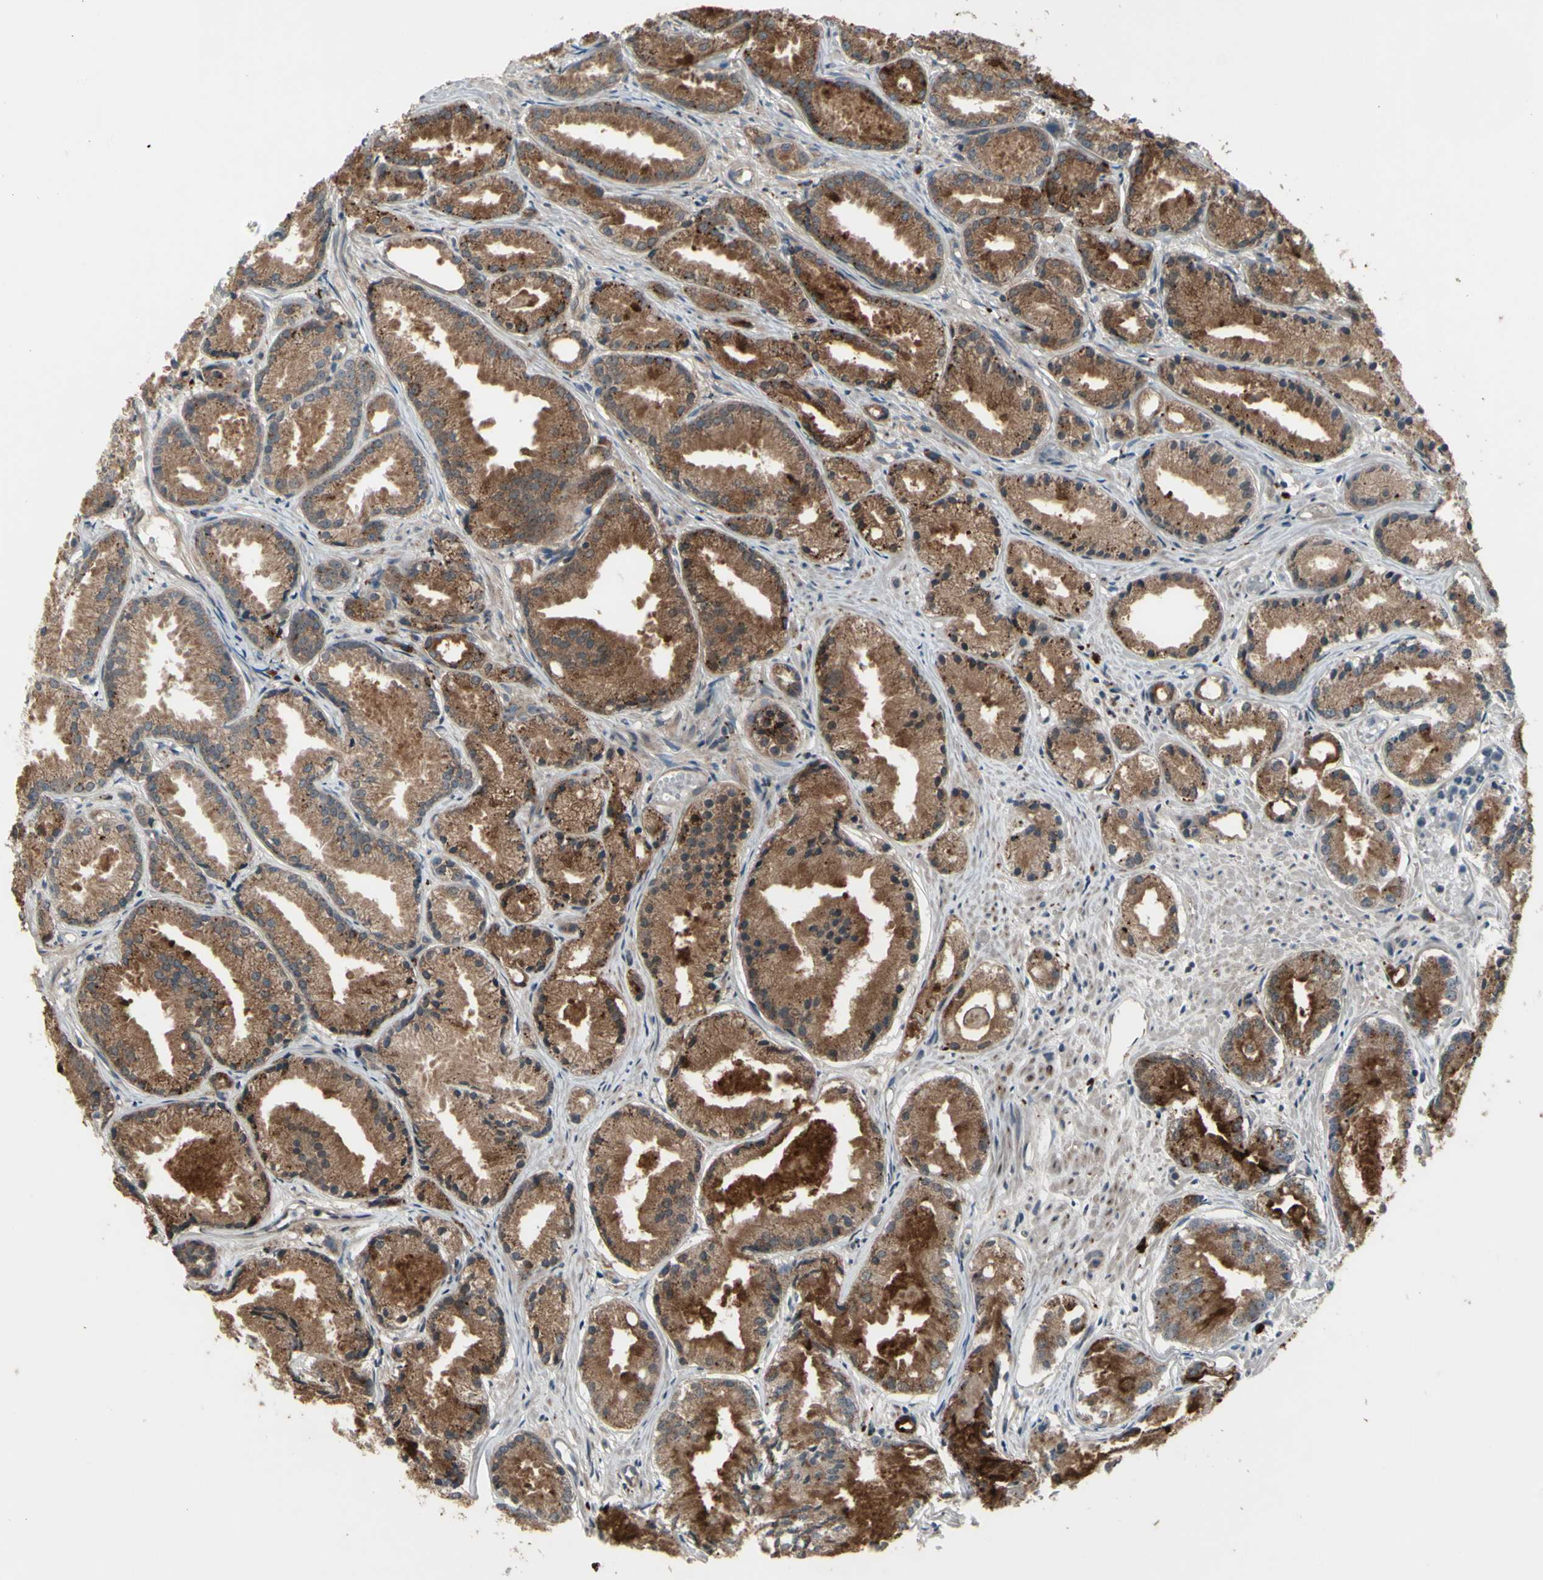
{"staining": {"intensity": "moderate", "quantity": ">75%", "location": "cytoplasmic/membranous"}, "tissue": "prostate cancer", "cell_type": "Tumor cells", "image_type": "cancer", "snomed": [{"axis": "morphology", "description": "Adenocarcinoma, Low grade"}, {"axis": "topography", "description": "Prostate"}], "caption": "A high-resolution image shows IHC staining of prostate cancer (low-grade adenocarcinoma), which displays moderate cytoplasmic/membranous expression in approximately >75% of tumor cells.", "gene": "OSTM1", "patient": {"sex": "male", "age": 72}}